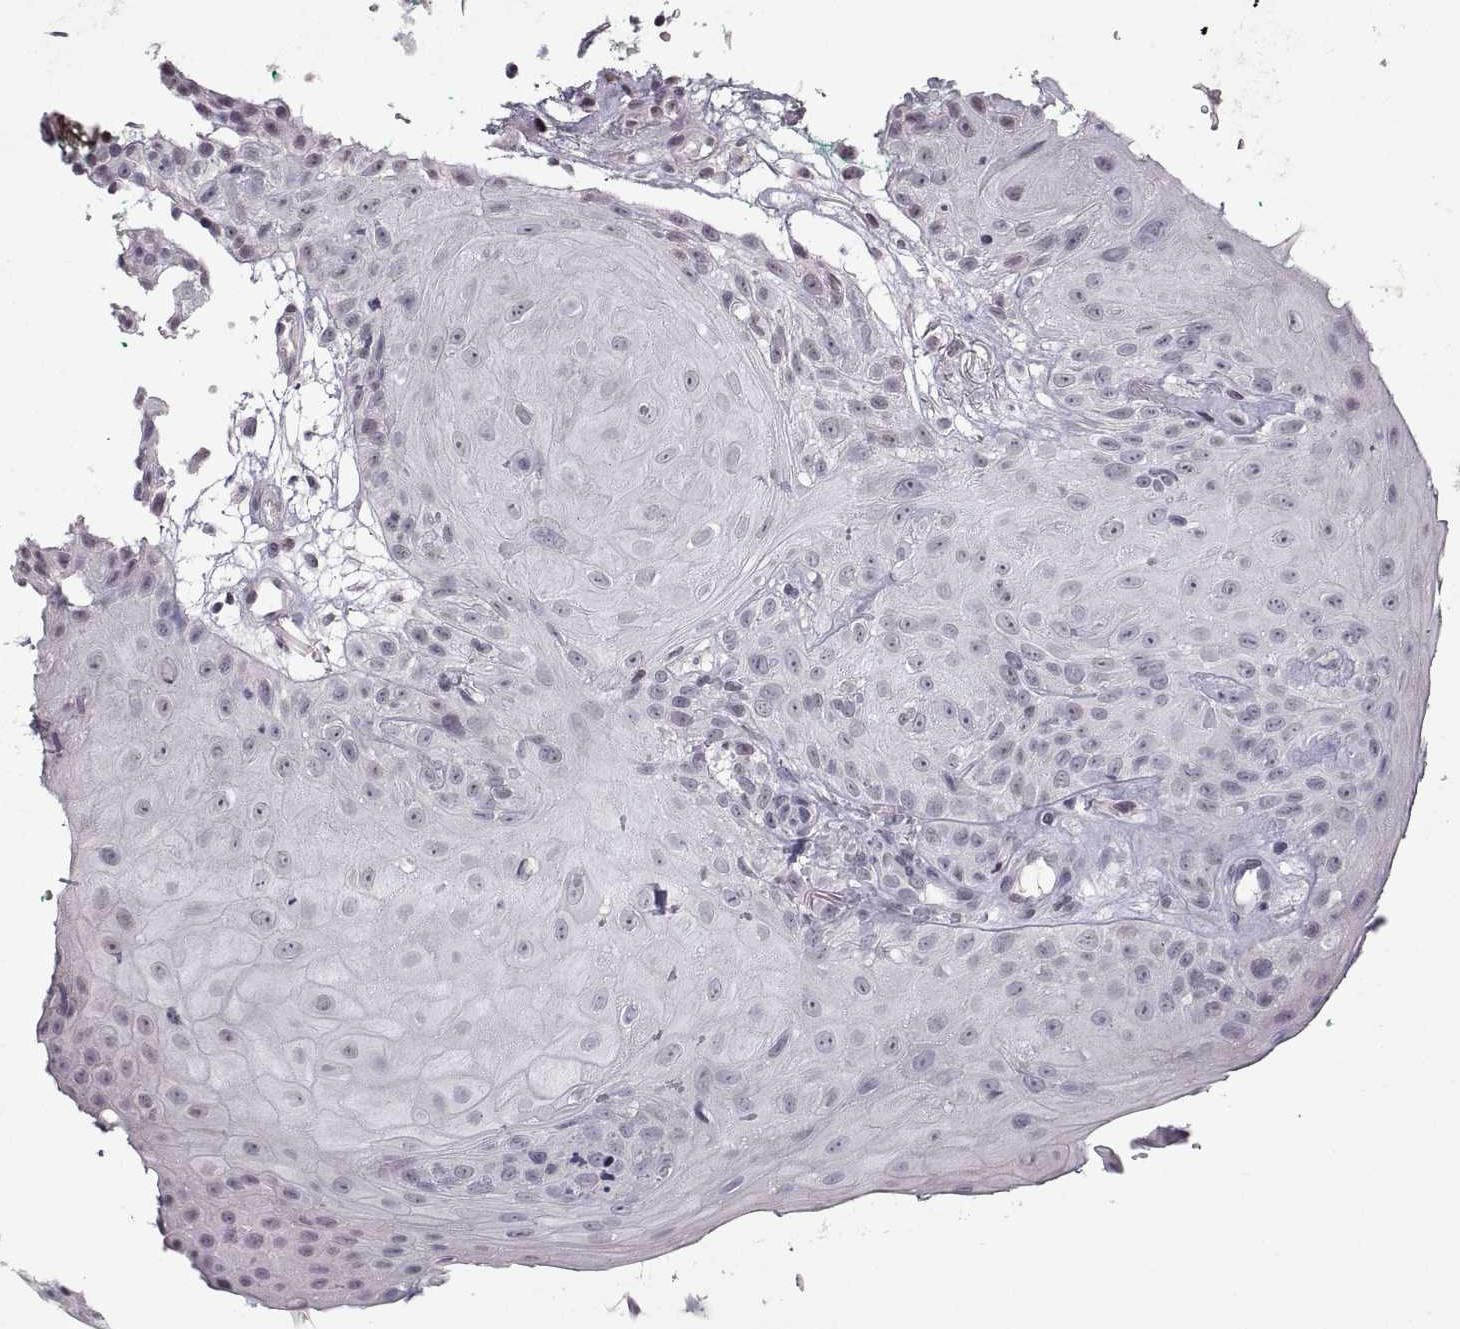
{"staining": {"intensity": "negative", "quantity": "none", "location": "none"}, "tissue": "head and neck cancer", "cell_type": "Tumor cells", "image_type": "cancer", "snomed": [{"axis": "morphology", "description": "Normal tissue, NOS"}, {"axis": "morphology", "description": "Squamous cell carcinoma, NOS"}, {"axis": "topography", "description": "Oral tissue"}, {"axis": "topography", "description": "Salivary gland"}, {"axis": "topography", "description": "Head-Neck"}], "caption": "Immunohistochemical staining of human head and neck cancer exhibits no significant staining in tumor cells. The staining was performed using DAB to visualize the protein expression in brown, while the nuclei were stained in blue with hematoxylin (Magnification: 20x).", "gene": "NEK2", "patient": {"sex": "female", "age": 62}}